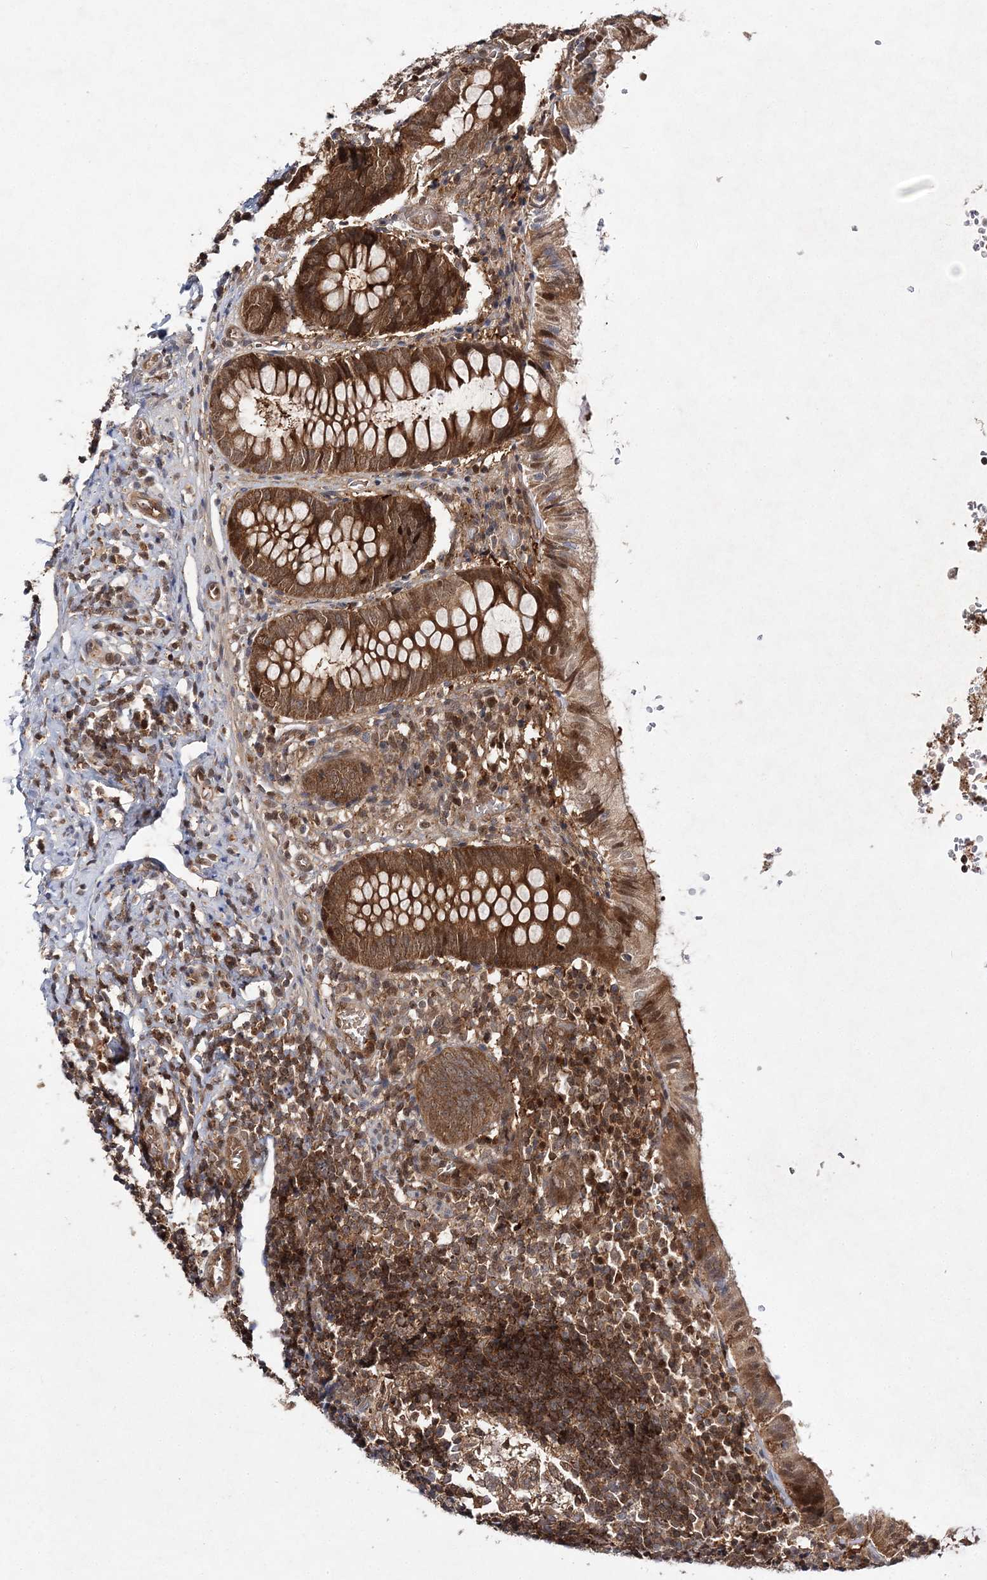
{"staining": {"intensity": "strong", "quantity": ">75%", "location": "cytoplasmic/membranous"}, "tissue": "appendix", "cell_type": "Glandular cells", "image_type": "normal", "snomed": [{"axis": "morphology", "description": "Normal tissue, NOS"}, {"axis": "topography", "description": "Appendix"}], "caption": "Immunohistochemistry of benign appendix reveals high levels of strong cytoplasmic/membranous staining in about >75% of glandular cells.", "gene": "NIF3L1", "patient": {"sex": "male", "age": 8}}